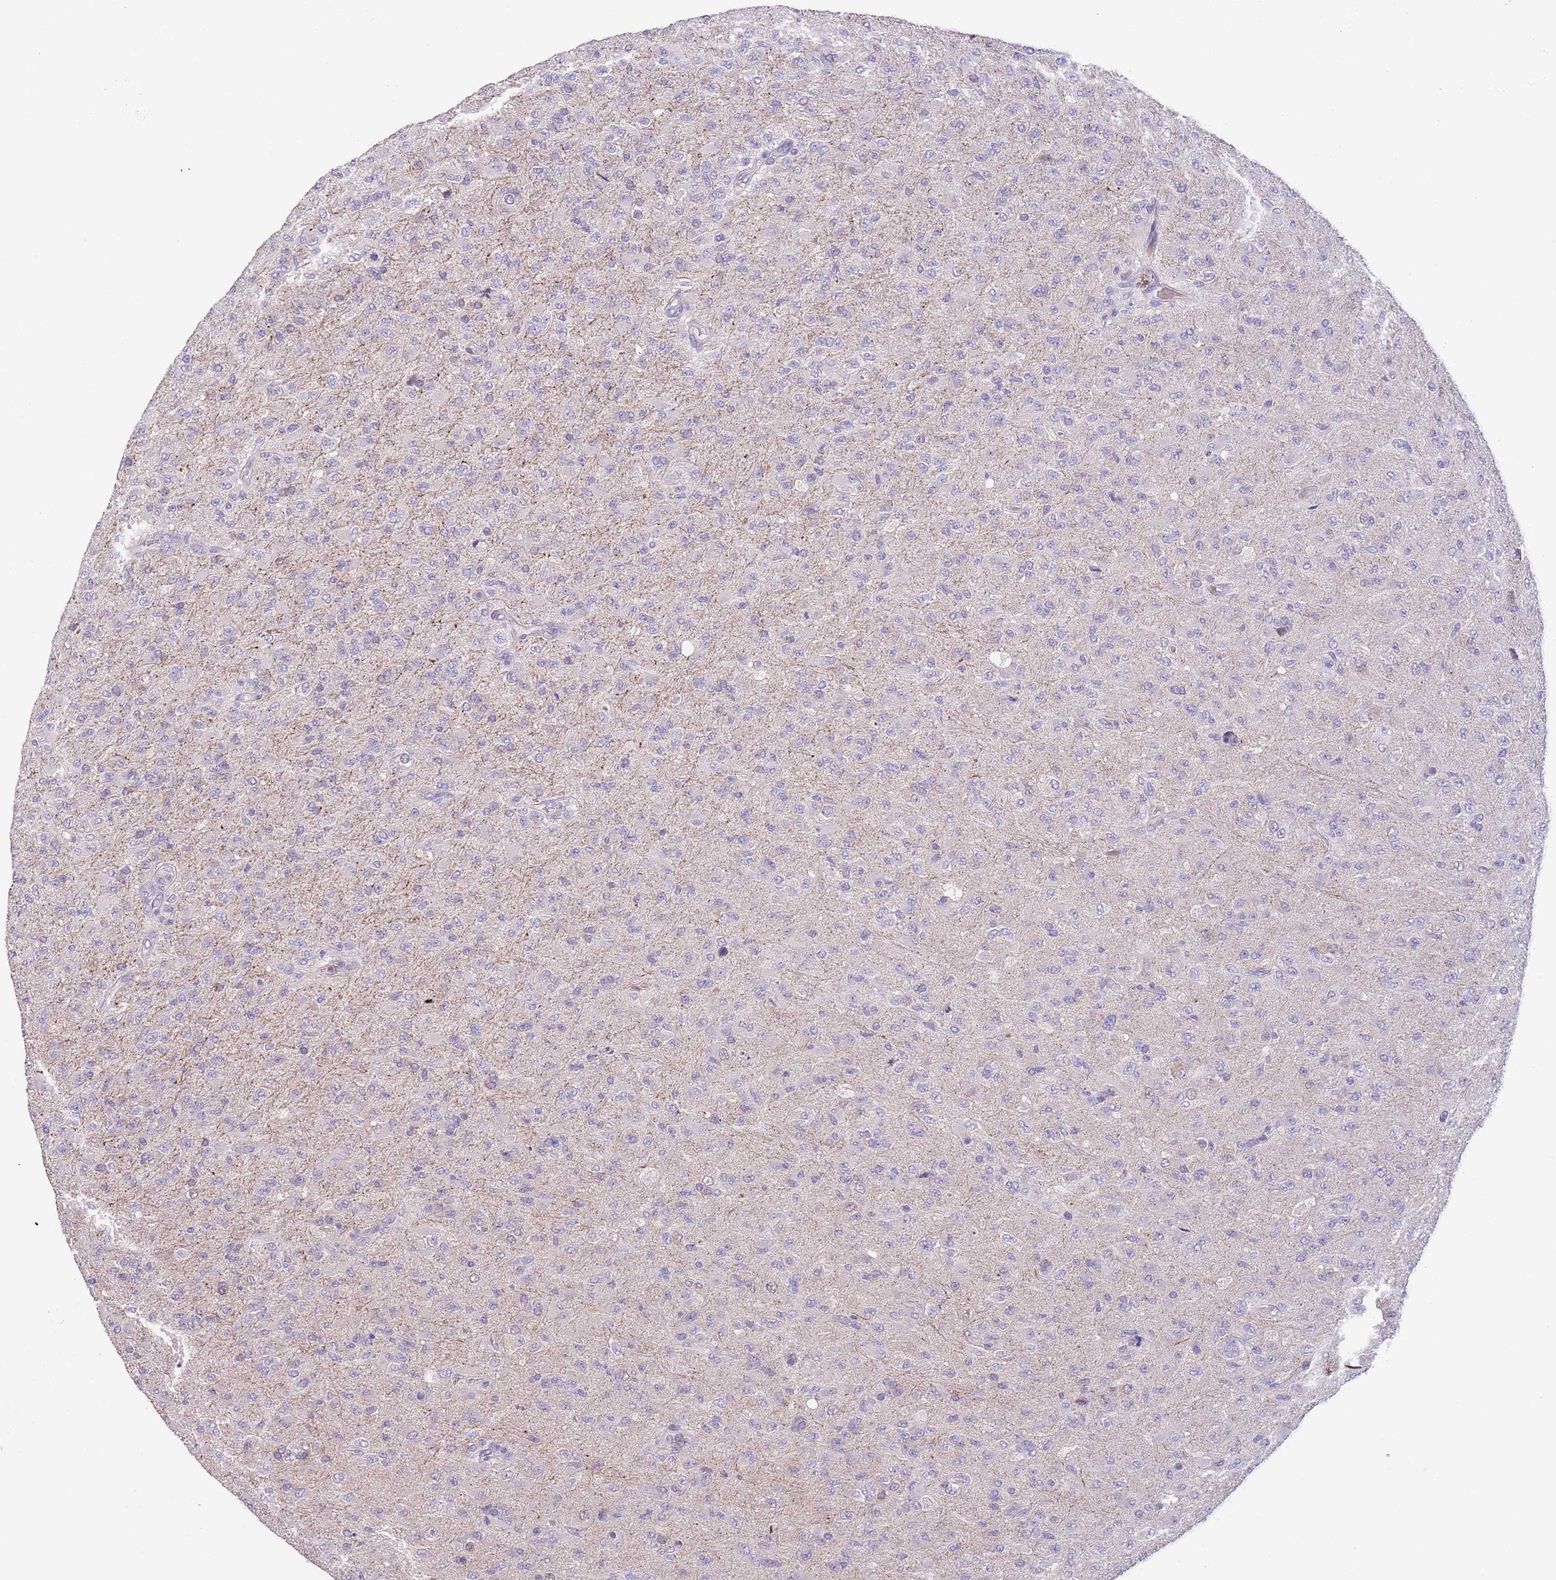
{"staining": {"intensity": "negative", "quantity": "none", "location": "none"}, "tissue": "glioma", "cell_type": "Tumor cells", "image_type": "cancer", "snomed": [{"axis": "morphology", "description": "Glioma, malignant, Low grade"}, {"axis": "topography", "description": "Brain"}], "caption": "Photomicrograph shows no protein positivity in tumor cells of low-grade glioma (malignant) tissue.", "gene": "ZNF658", "patient": {"sex": "male", "age": 65}}